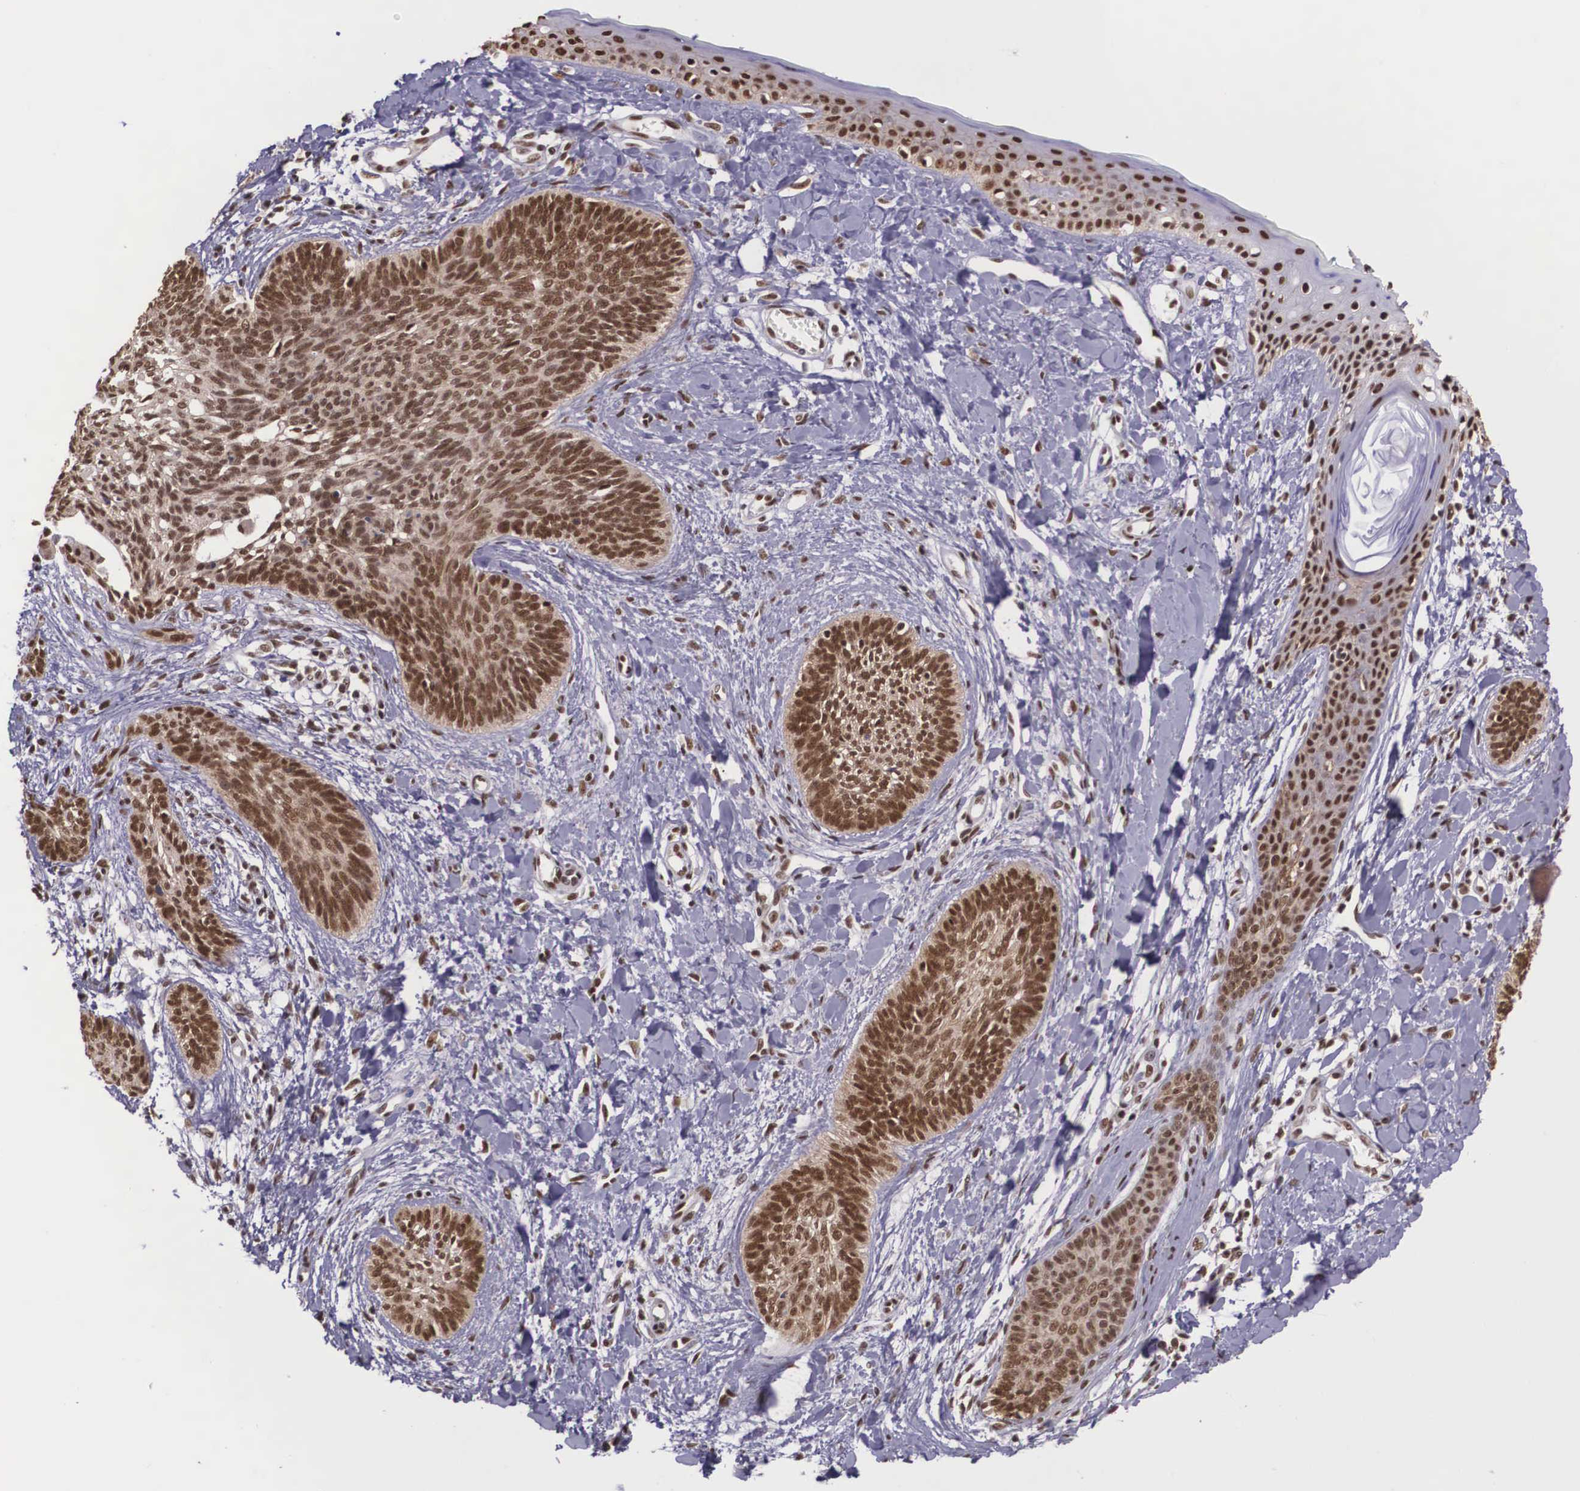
{"staining": {"intensity": "strong", "quantity": ">75%", "location": "cytoplasmic/membranous,nuclear"}, "tissue": "skin cancer", "cell_type": "Tumor cells", "image_type": "cancer", "snomed": [{"axis": "morphology", "description": "Basal cell carcinoma"}, {"axis": "topography", "description": "Skin"}], "caption": "There is high levels of strong cytoplasmic/membranous and nuclear expression in tumor cells of skin cancer (basal cell carcinoma), as demonstrated by immunohistochemical staining (brown color).", "gene": "POLR2F", "patient": {"sex": "female", "age": 81}}